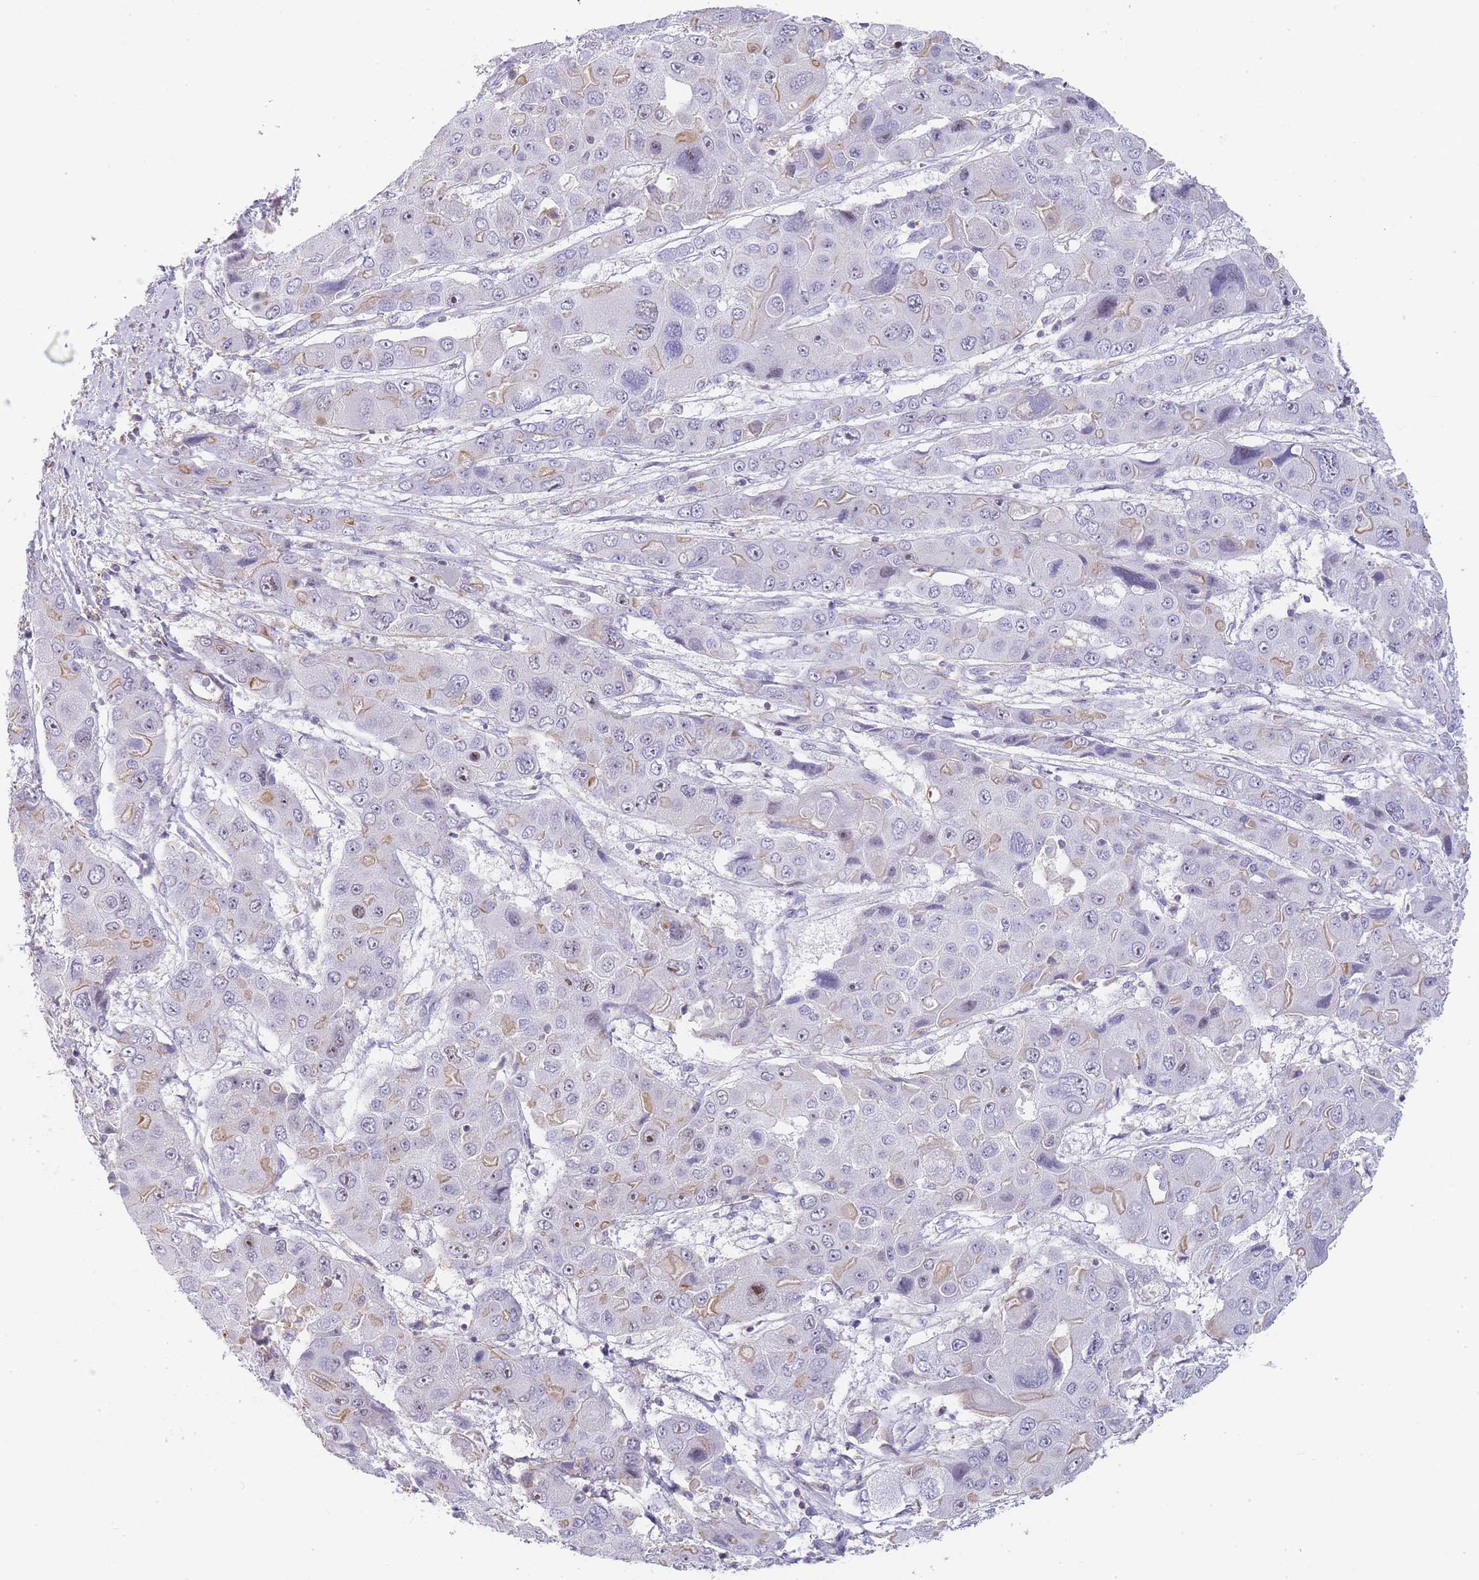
{"staining": {"intensity": "weak", "quantity": "<25%", "location": "cytoplasmic/membranous,nuclear"}, "tissue": "liver cancer", "cell_type": "Tumor cells", "image_type": "cancer", "snomed": [{"axis": "morphology", "description": "Cholangiocarcinoma"}, {"axis": "topography", "description": "Liver"}], "caption": "Immunohistochemical staining of liver cholangiocarcinoma shows no significant staining in tumor cells. (Brightfield microscopy of DAB (3,3'-diaminobenzidine) immunohistochemistry (IHC) at high magnification).", "gene": "NOP14", "patient": {"sex": "male", "age": 67}}